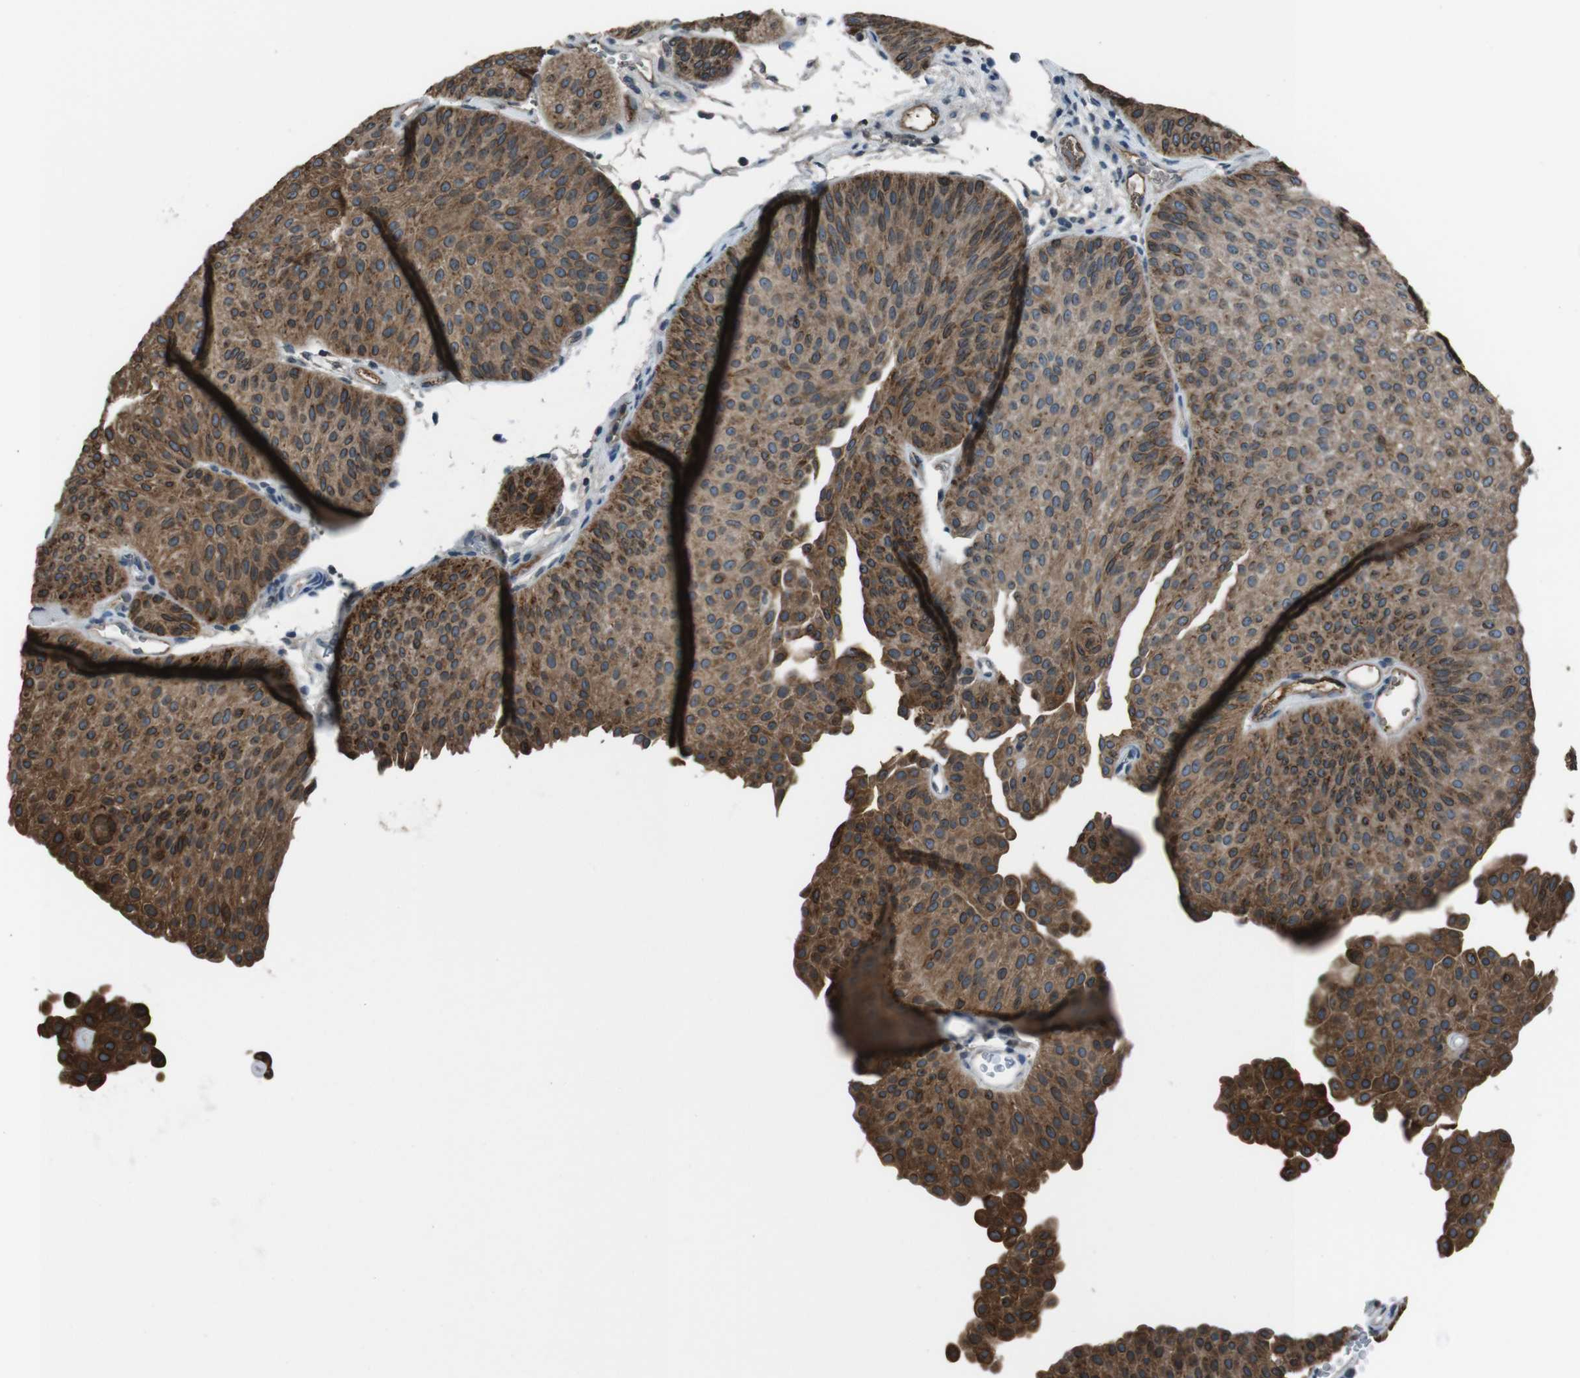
{"staining": {"intensity": "moderate", "quantity": ">75%", "location": "cytoplasmic/membranous"}, "tissue": "urothelial cancer", "cell_type": "Tumor cells", "image_type": "cancer", "snomed": [{"axis": "morphology", "description": "Urothelial carcinoma, Low grade"}, {"axis": "topography", "description": "Urinary bladder"}], "caption": "Protein analysis of low-grade urothelial carcinoma tissue reveals moderate cytoplasmic/membranous staining in about >75% of tumor cells. (DAB (3,3'-diaminobenzidine) = brown stain, brightfield microscopy at high magnification).", "gene": "UGT1A6", "patient": {"sex": "female", "age": 60}}